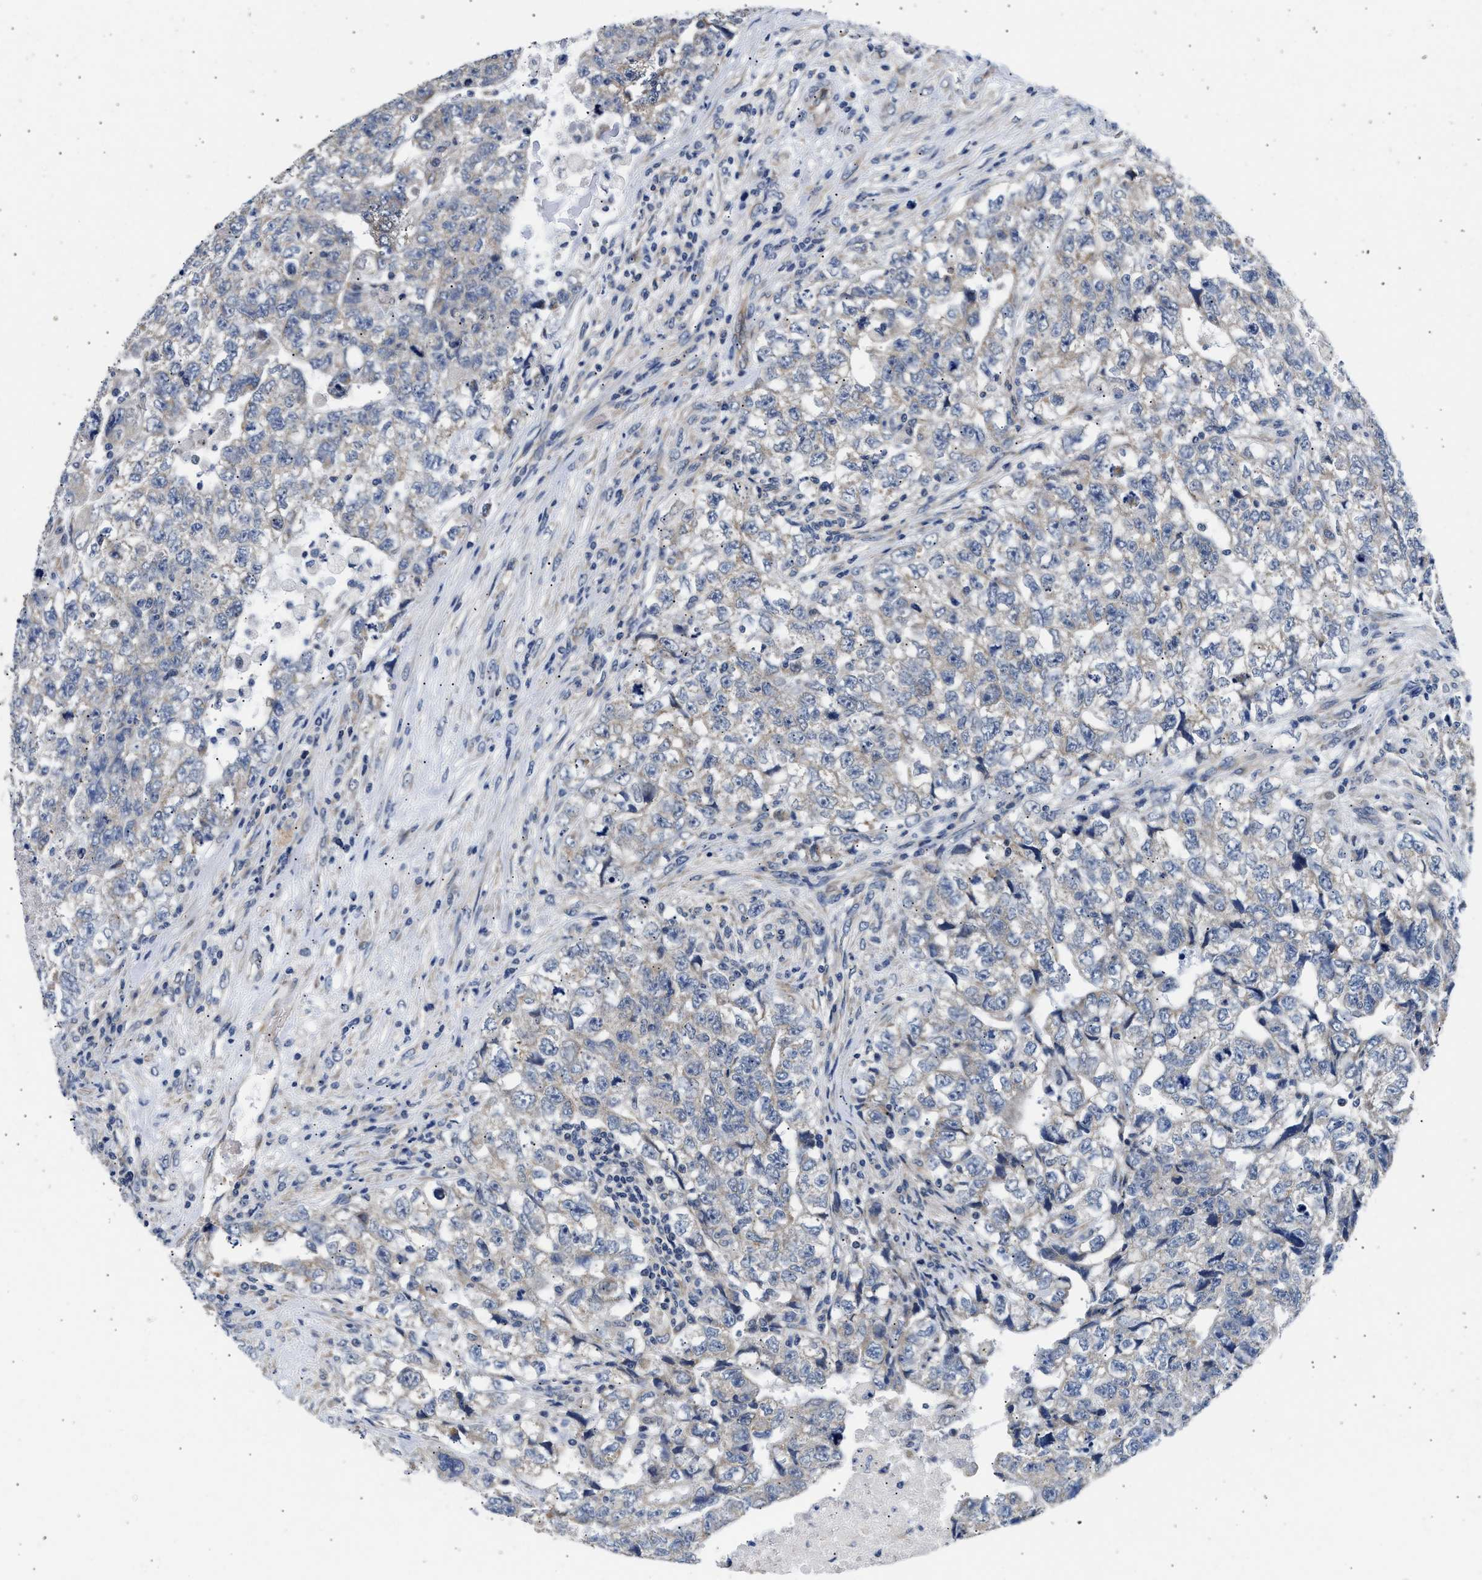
{"staining": {"intensity": "negative", "quantity": "none", "location": "none"}, "tissue": "testis cancer", "cell_type": "Tumor cells", "image_type": "cancer", "snomed": [{"axis": "morphology", "description": "Carcinoma, Embryonal, NOS"}, {"axis": "topography", "description": "Testis"}], "caption": "Protein analysis of testis cancer (embryonal carcinoma) shows no significant staining in tumor cells.", "gene": "RINT1", "patient": {"sex": "male", "age": 36}}